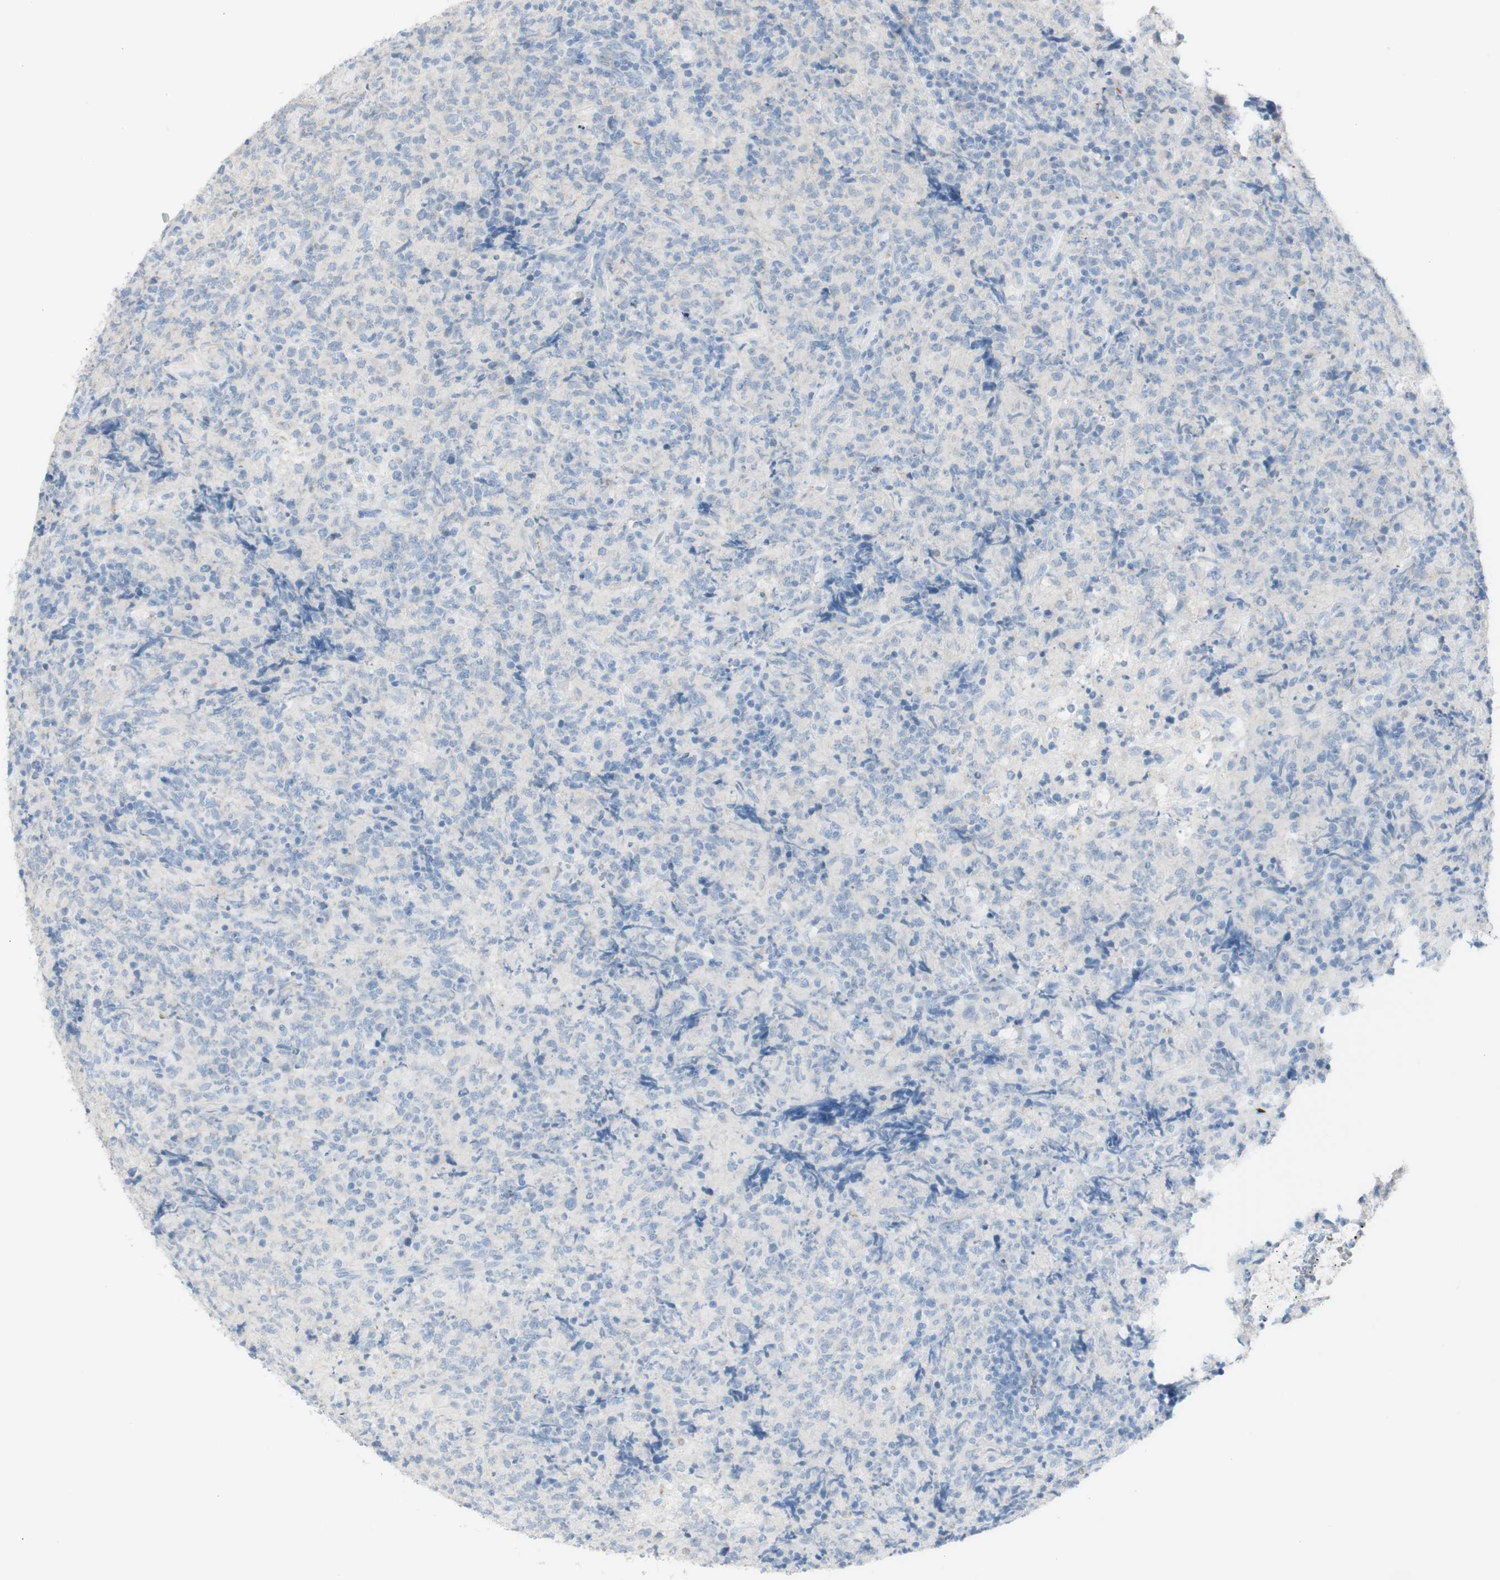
{"staining": {"intensity": "negative", "quantity": "none", "location": "none"}, "tissue": "lymphoma", "cell_type": "Tumor cells", "image_type": "cancer", "snomed": [{"axis": "morphology", "description": "Malignant lymphoma, non-Hodgkin's type, High grade"}, {"axis": "topography", "description": "Tonsil"}], "caption": "Tumor cells show no significant positivity in malignant lymphoma, non-Hodgkin's type (high-grade).", "gene": "ART3", "patient": {"sex": "female", "age": 36}}